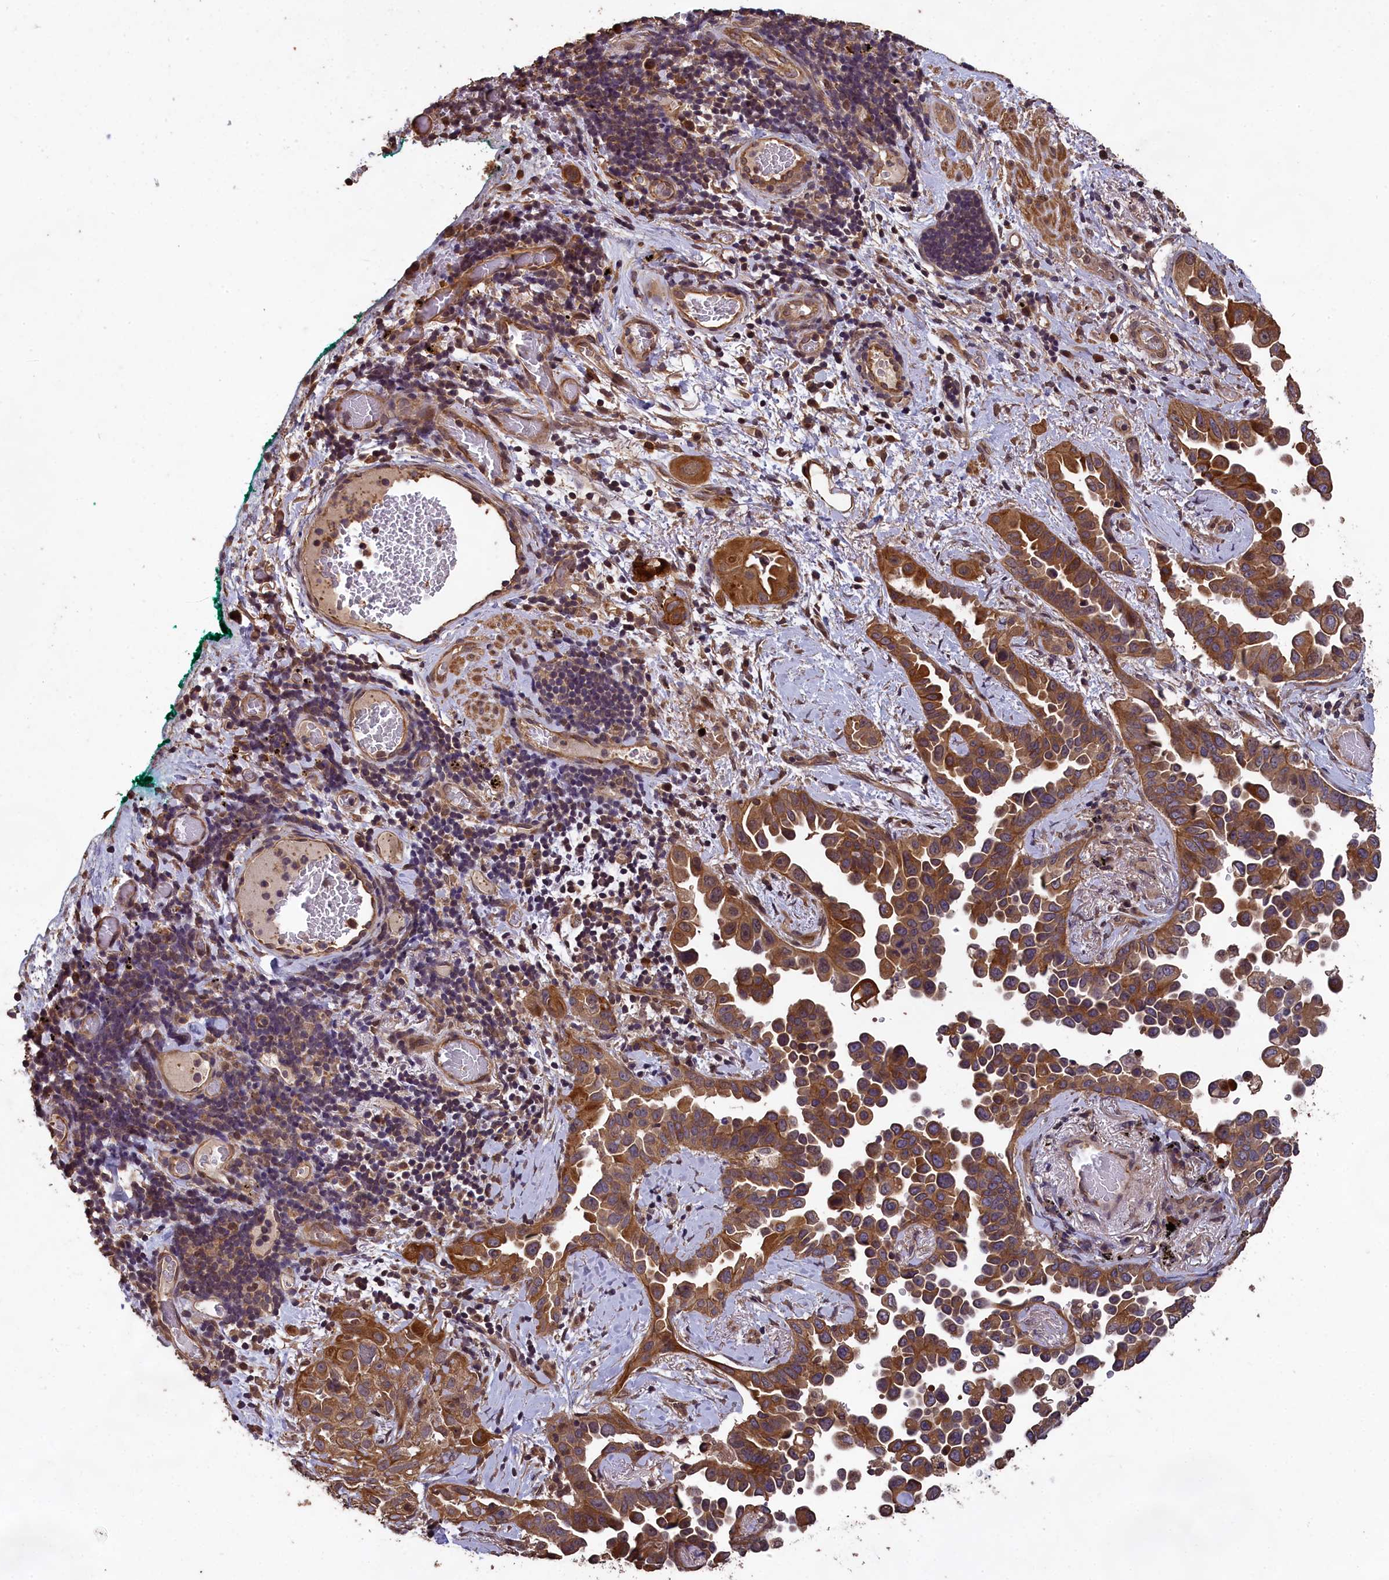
{"staining": {"intensity": "moderate", "quantity": ">75%", "location": "cytoplasmic/membranous"}, "tissue": "lung cancer", "cell_type": "Tumor cells", "image_type": "cancer", "snomed": [{"axis": "morphology", "description": "Adenocarcinoma, NOS"}, {"axis": "topography", "description": "Lung"}], "caption": "Protein staining displays moderate cytoplasmic/membranous expression in about >75% of tumor cells in lung adenocarcinoma. The protein of interest is stained brown, and the nuclei are stained in blue (DAB (3,3'-diaminobenzidine) IHC with brightfield microscopy, high magnification).", "gene": "CHD9", "patient": {"sex": "female", "age": 67}}